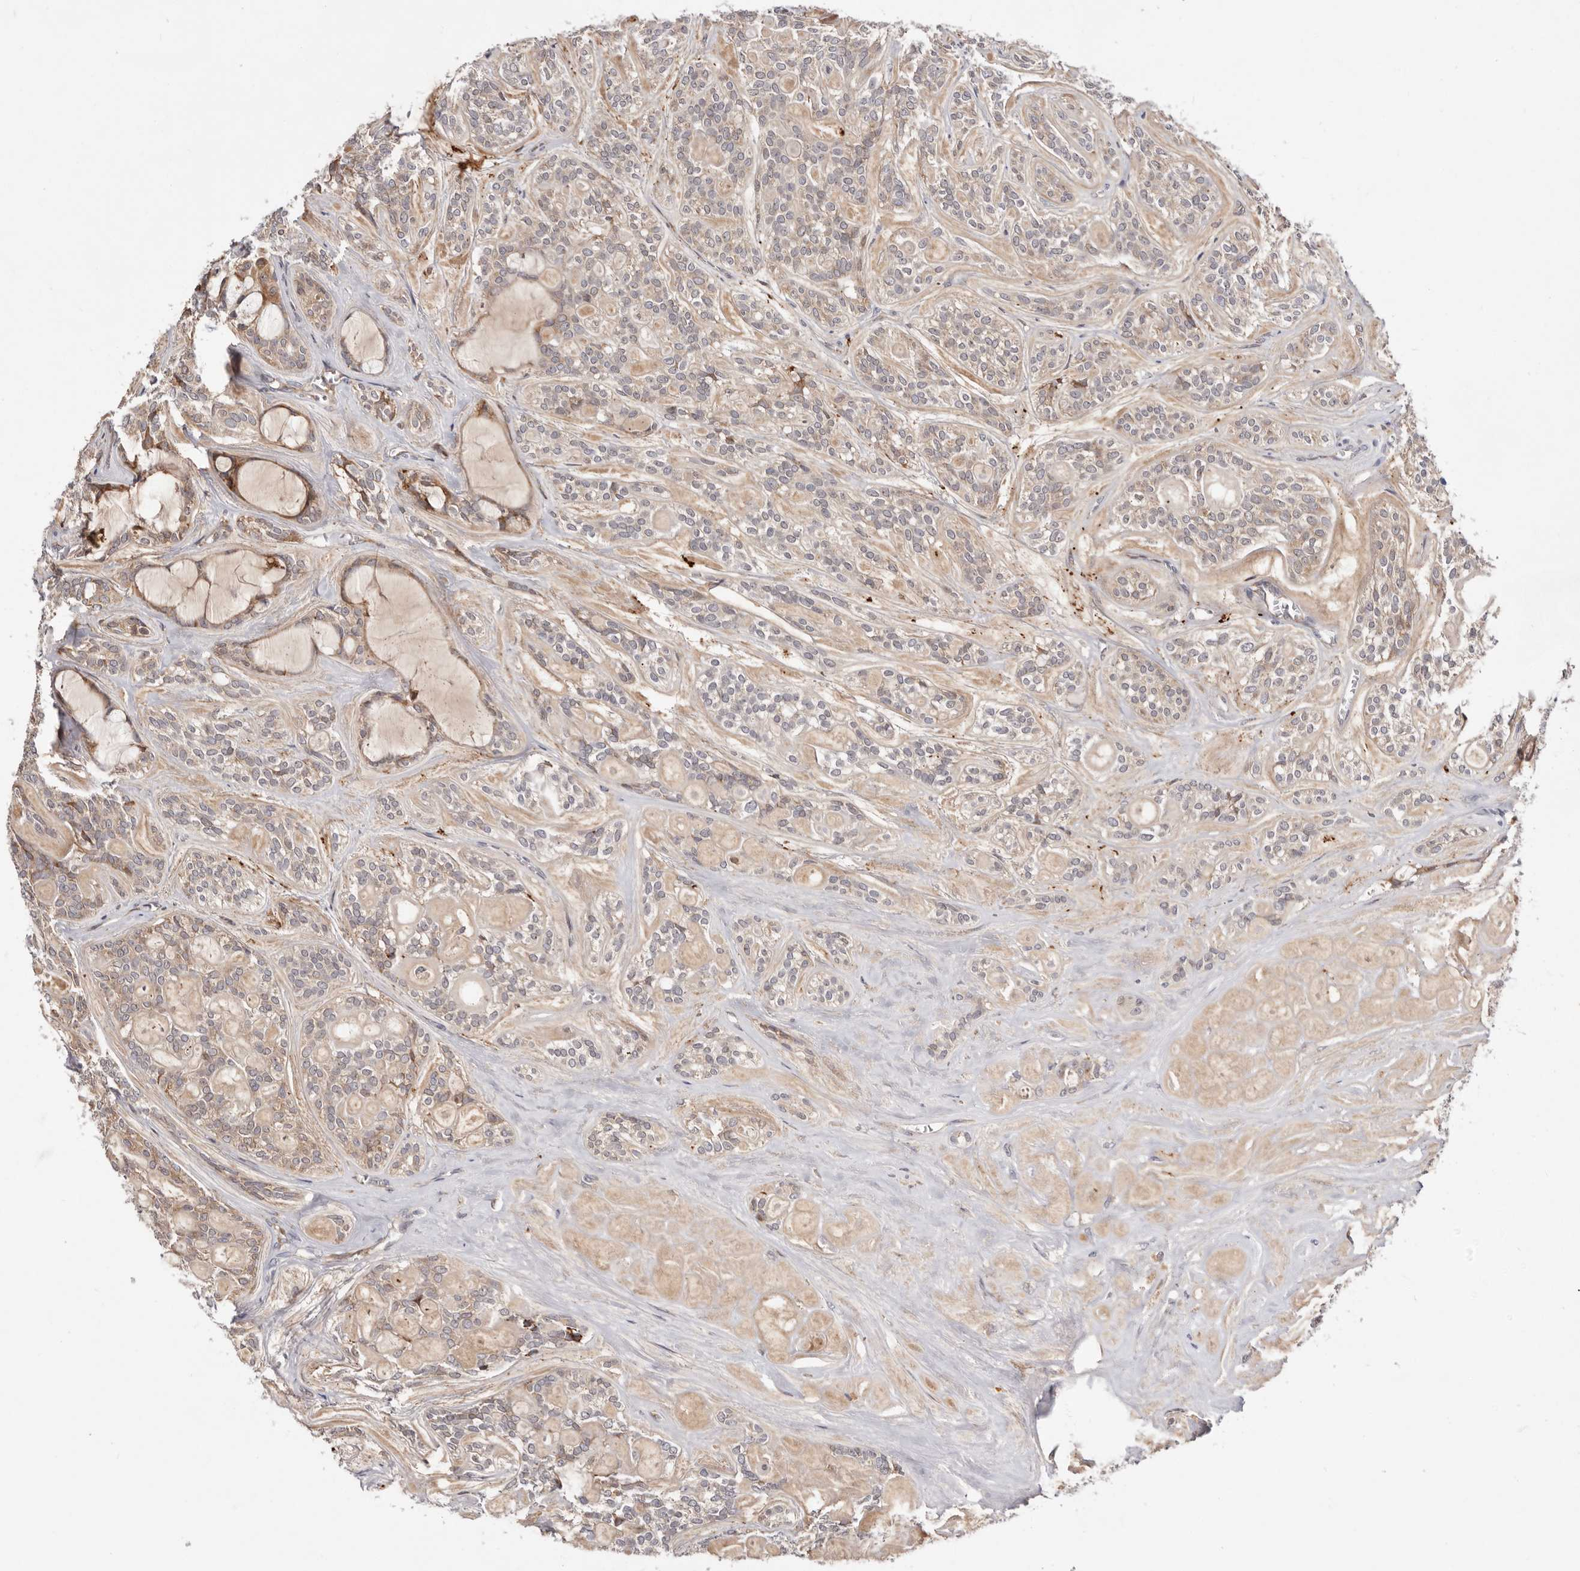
{"staining": {"intensity": "weak", "quantity": ">75%", "location": "cytoplasmic/membranous"}, "tissue": "head and neck cancer", "cell_type": "Tumor cells", "image_type": "cancer", "snomed": [{"axis": "morphology", "description": "Adenocarcinoma, NOS"}, {"axis": "topography", "description": "Head-Neck"}], "caption": "This histopathology image demonstrates adenocarcinoma (head and neck) stained with IHC to label a protein in brown. The cytoplasmic/membranous of tumor cells show weak positivity for the protein. Nuclei are counter-stained blue.", "gene": "RNF213", "patient": {"sex": "male", "age": 66}}